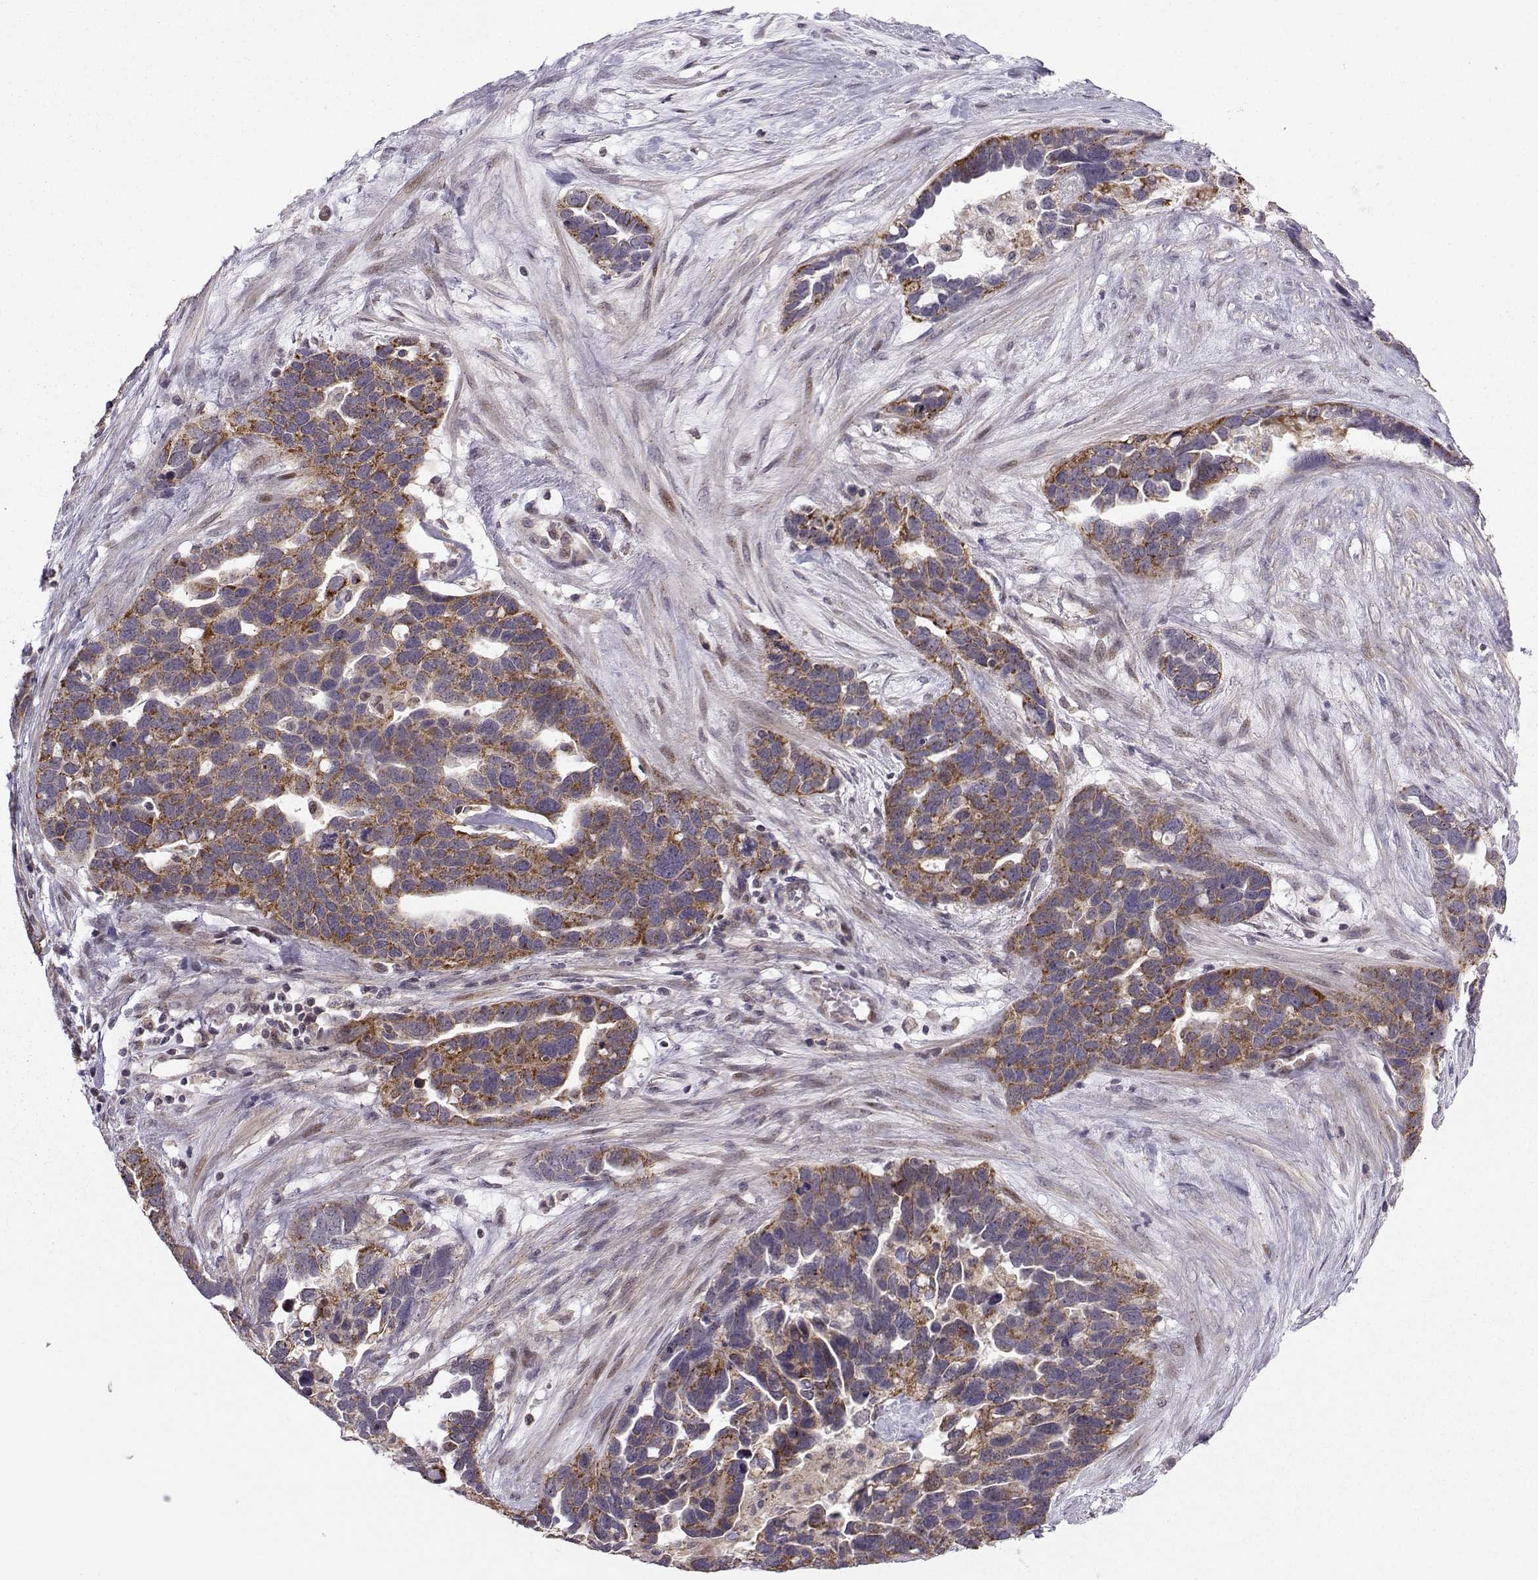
{"staining": {"intensity": "strong", "quantity": "25%-75%", "location": "cytoplasmic/membranous"}, "tissue": "ovarian cancer", "cell_type": "Tumor cells", "image_type": "cancer", "snomed": [{"axis": "morphology", "description": "Cystadenocarcinoma, serous, NOS"}, {"axis": "topography", "description": "Ovary"}], "caption": "DAB immunohistochemical staining of human ovarian cancer demonstrates strong cytoplasmic/membranous protein staining in approximately 25%-75% of tumor cells.", "gene": "NECAB3", "patient": {"sex": "female", "age": 54}}